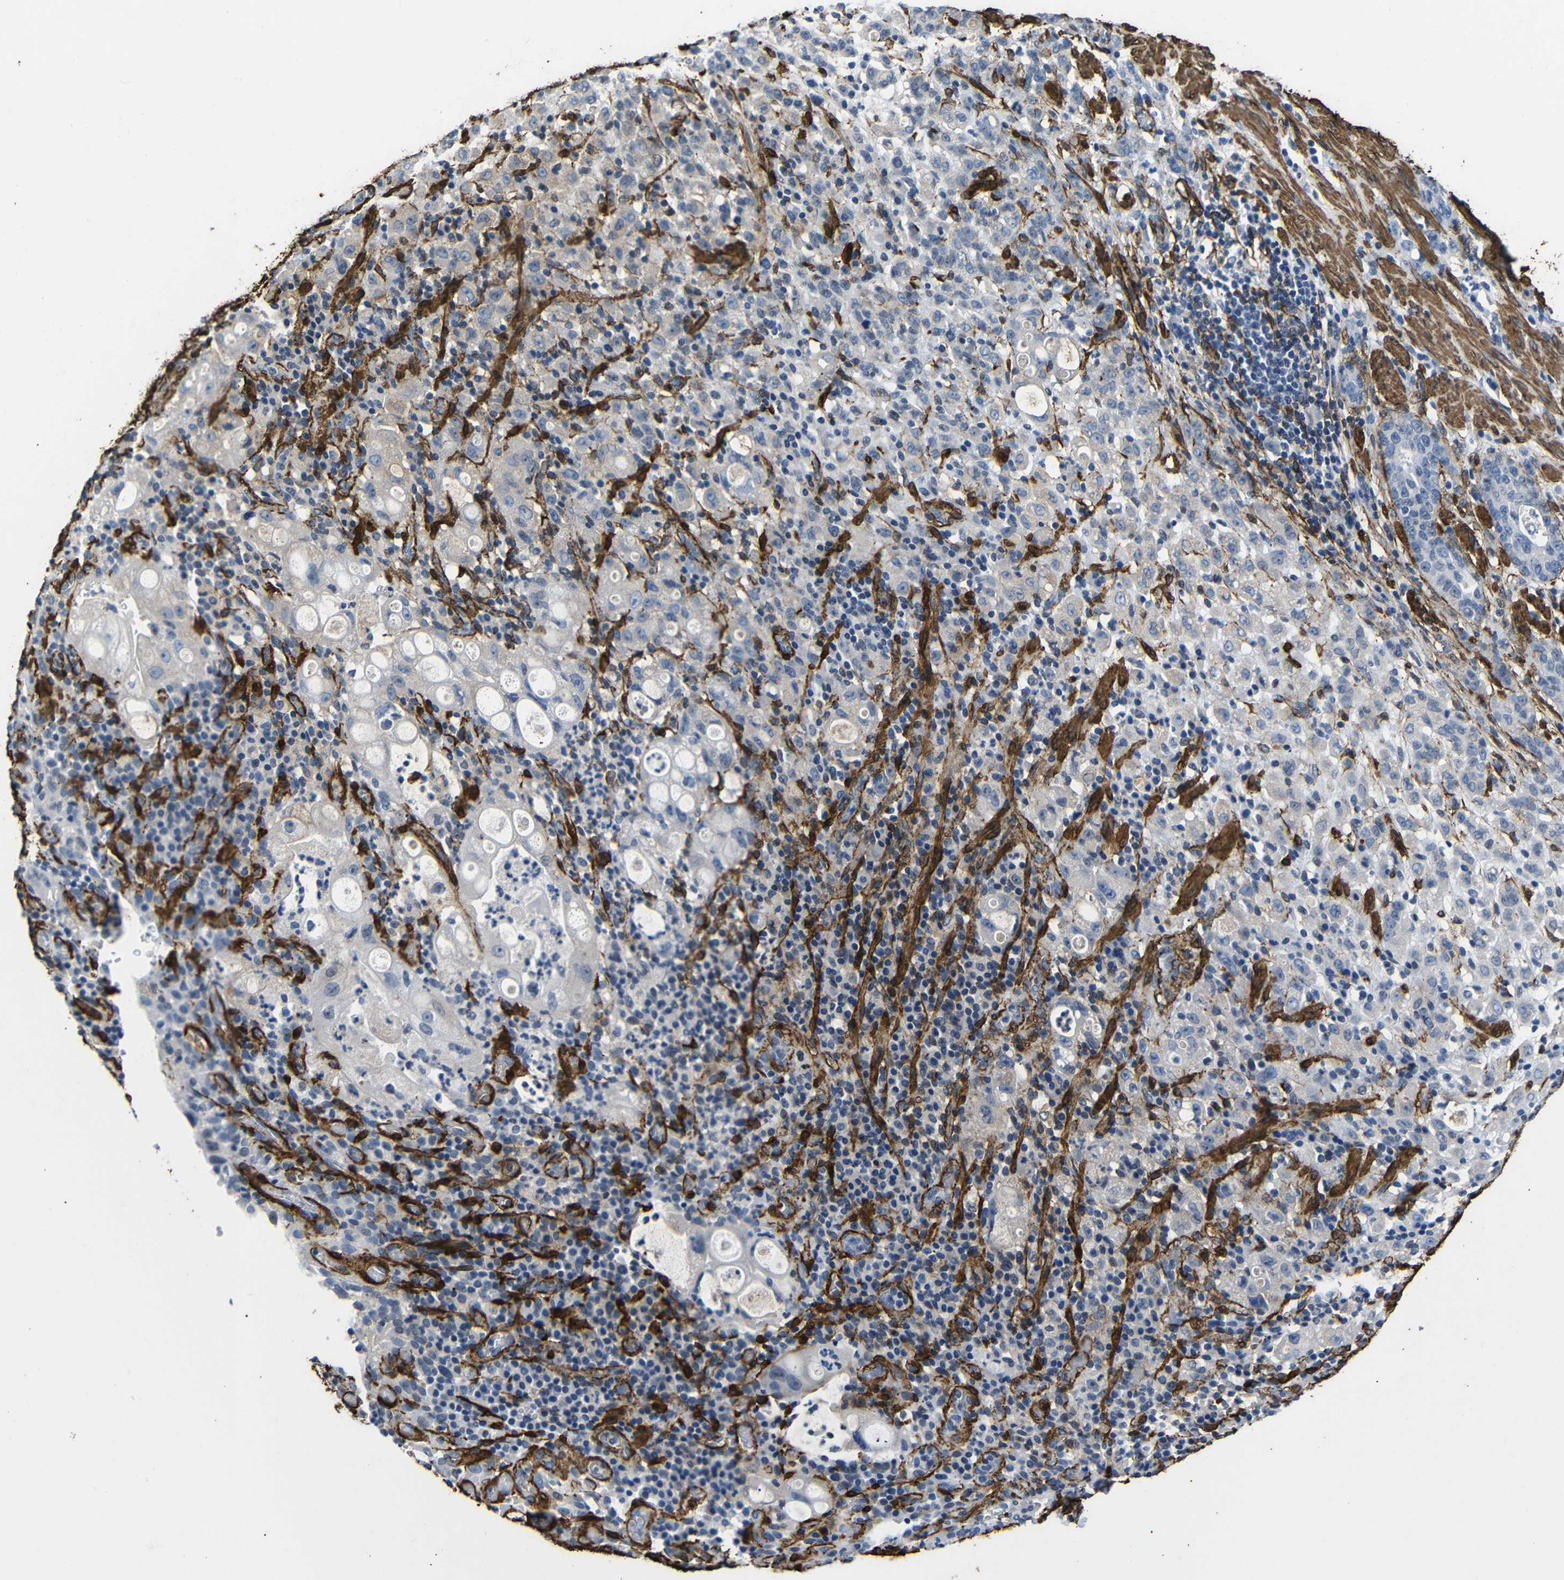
{"staining": {"intensity": "negative", "quantity": "none", "location": "none"}, "tissue": "stomach cancer", "cell_type": "Tumor cells", "image_type": "cancer", "snomed": [{"axis": "morphology", "description": "Adenocarcinoma, NOS"}, {"axis": "topography", "description": "Stomach, lower"}], "caption": "A high-resolution micrograph shows immunohistochemistry staining of adenocarcinoma (stomach), which demonstrates no significant expression in tumor cells.", "gene": "ACTA2", "patient": {"sex": "male", "age": 88}}